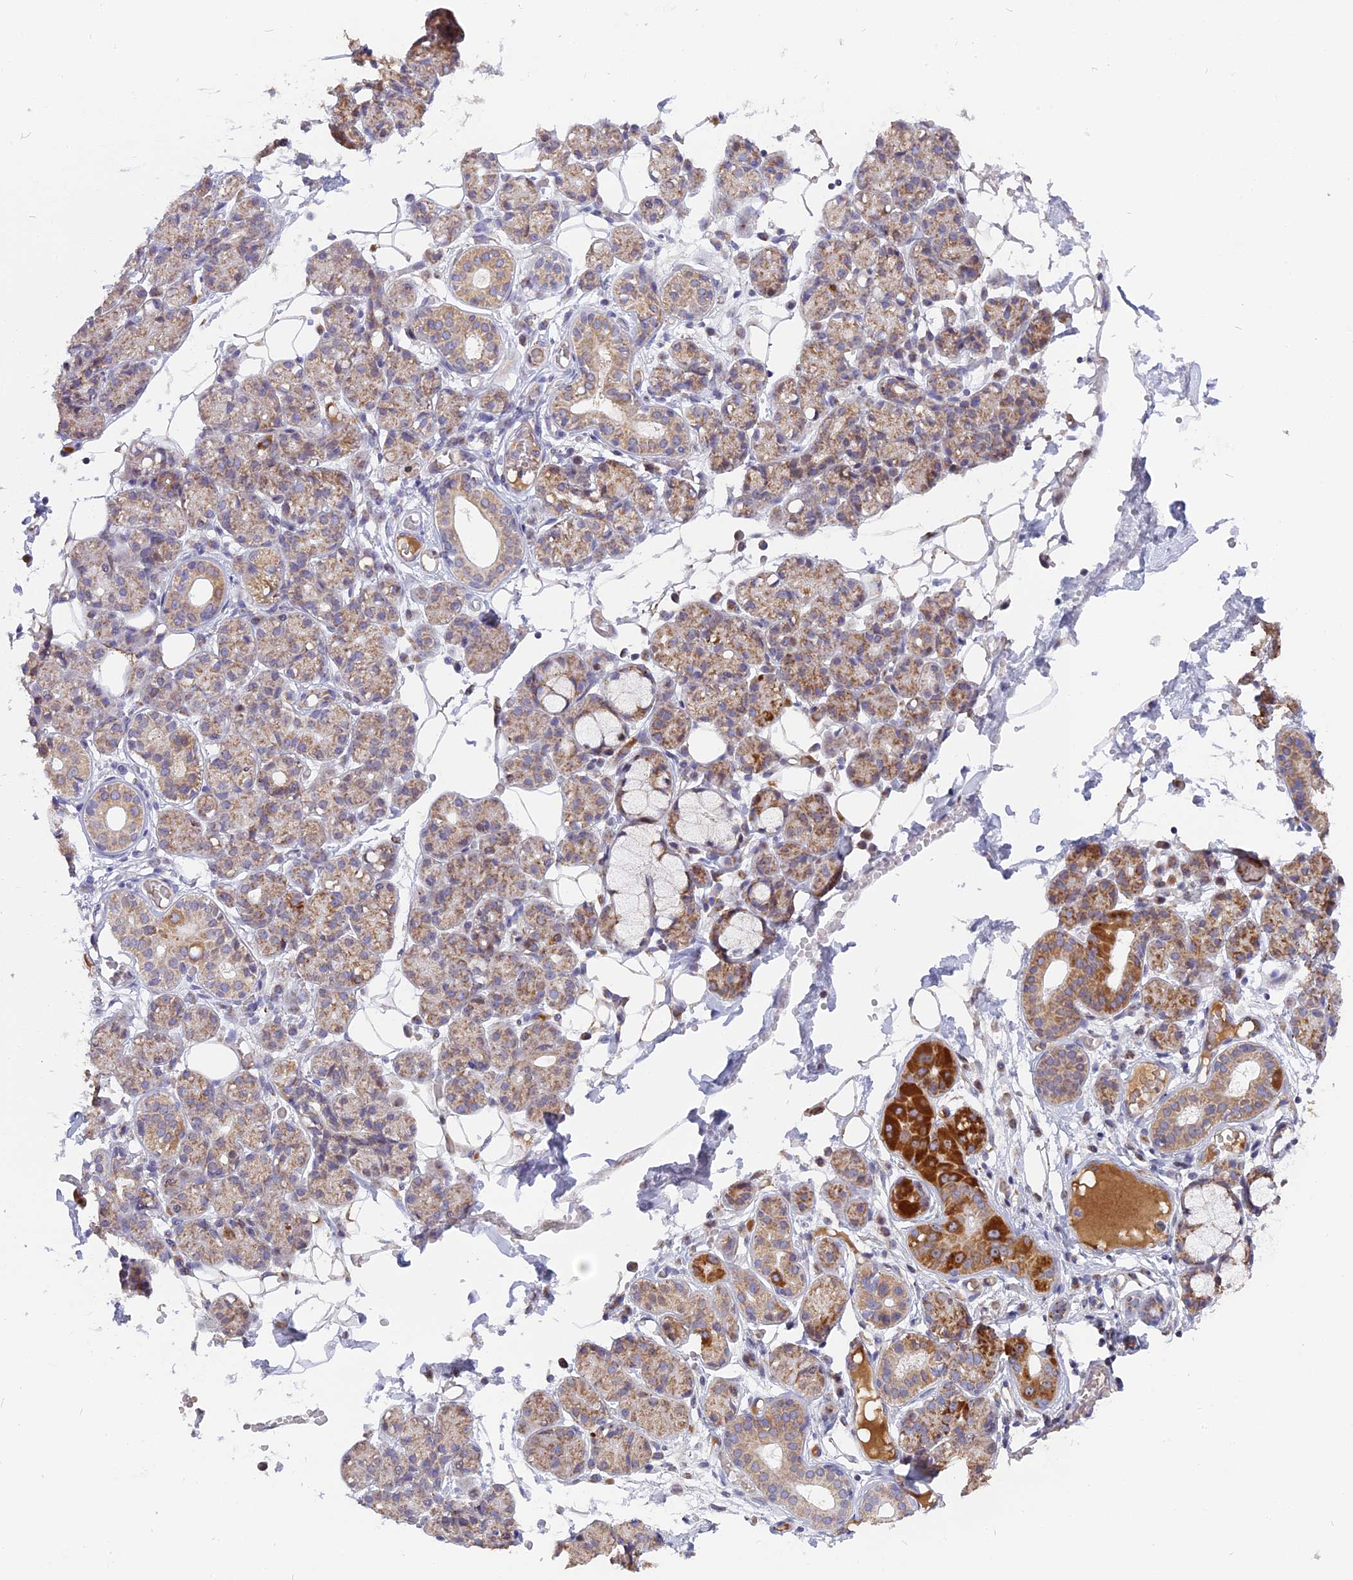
{"staining": {"intensity": "strong", "quantity": "<25%", "location": "cytoplasmic/membranous"}, "tissue": "salivary gland", "cell_type": "Glandular cells", "image_type": "normal", "snomed": [{"axis": "morphology", "description": "Normal tissue, NOS"}, {"axis": "topography", "description": "Salivary gland"}], "caption": "Salivary gland stained with DAB (3,3'-diaminobenzidine) IHC displays medium levels of strong cytoplasmic/membranous expression in approximately <25% of glandular cells.", "gene": "DTWD1", "patient": {"sex": "male", "age": 63}}